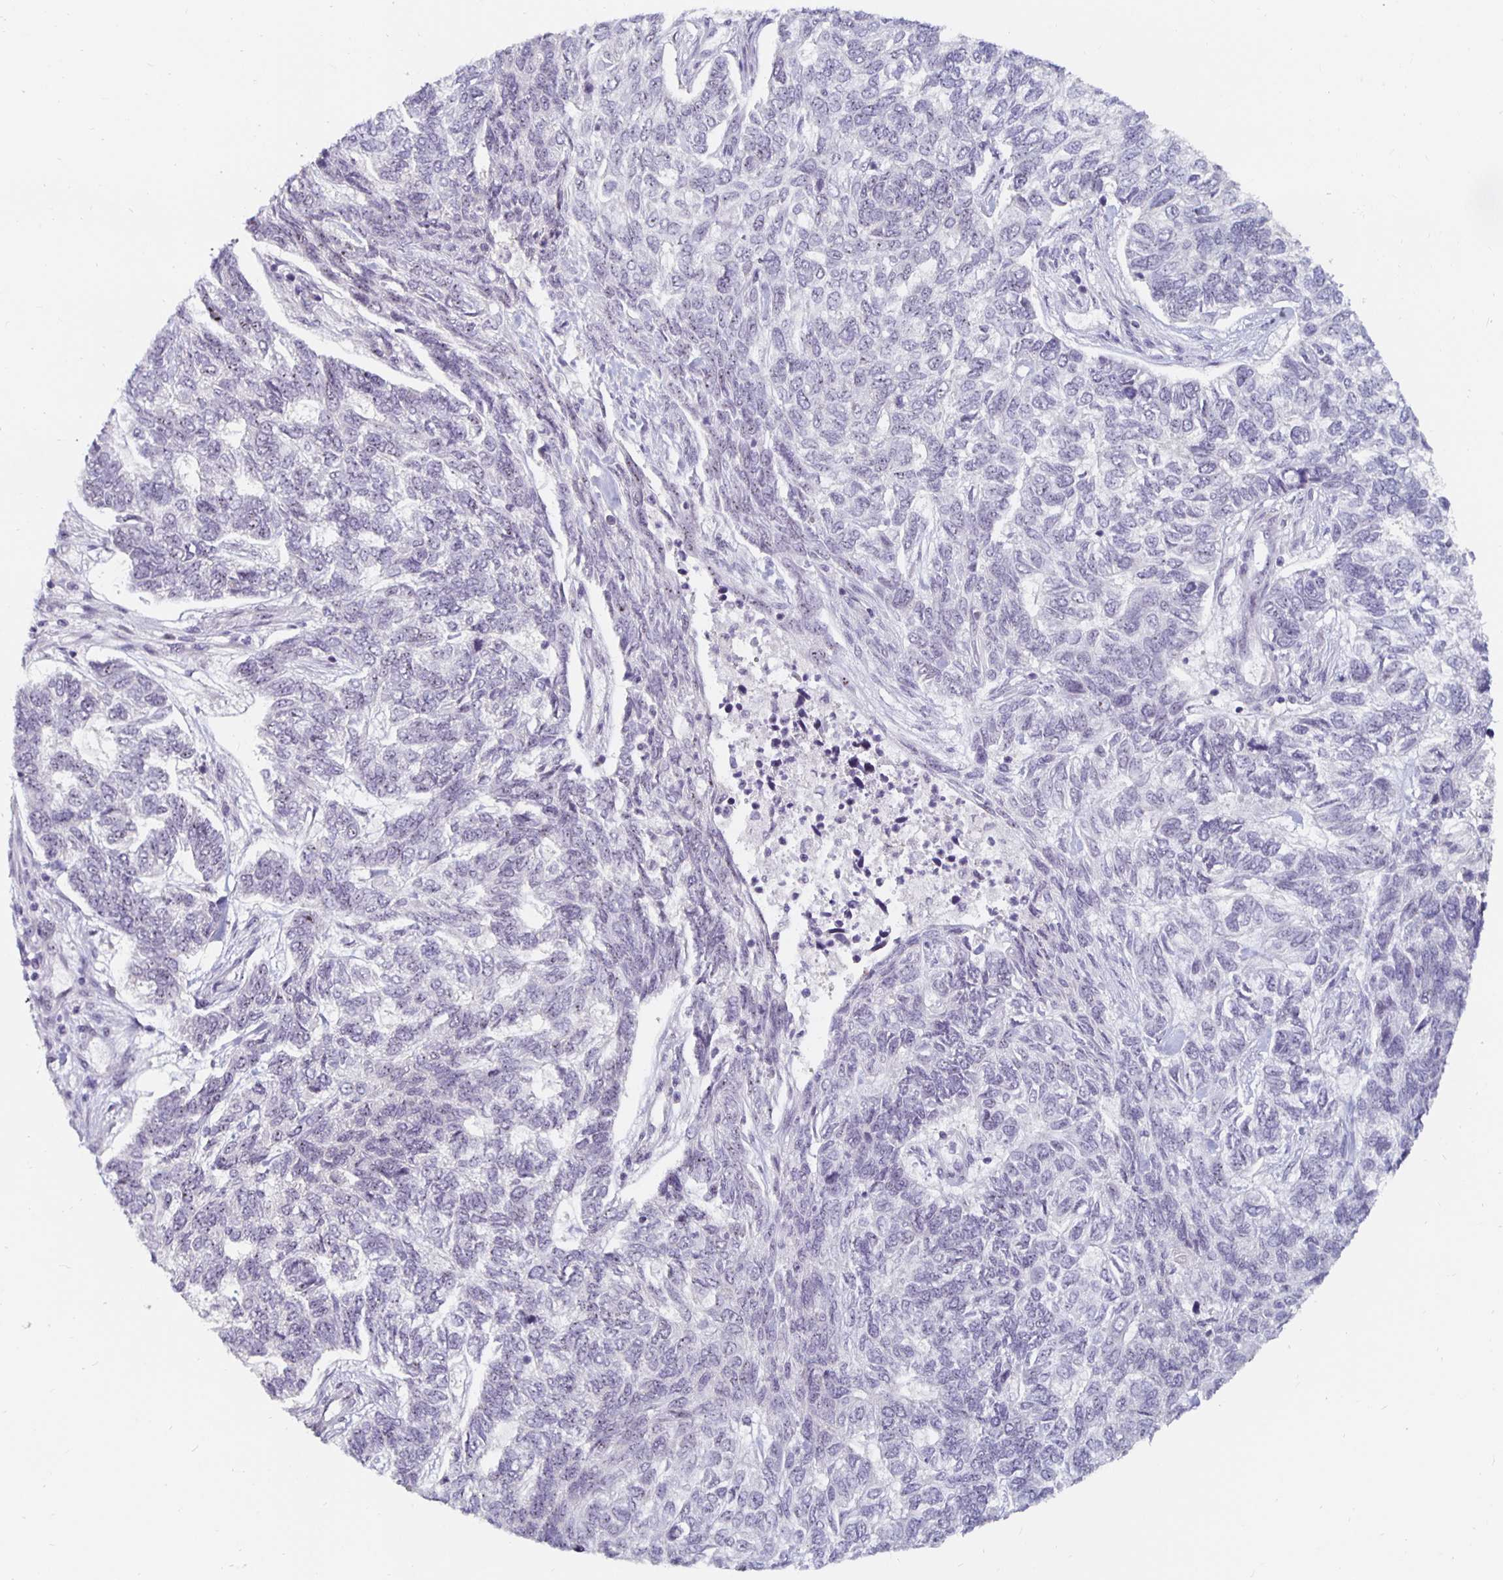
{"staining": {"intensity": "negative", "quantity": "none", "location": "none"}, "tissue": "skin cancer", "cell_type": "Tumor cells", "image_type": "cancer", "snomed": [{"axis": "morphology", "description": "Basal cell carcinoma"}, {"axis": "topography", "description": "Skin"}], "caption": "Immunohistochemical staining of human skin basal cell carcinoma shows no significant staining in tumor cells. The staining is performed using DAB (3,3'-diaminobenzidine) brown chromogen with nuclei counter-stained in using hematoxylin.", "gene": "NUP85", "patient": {"sex": "female", "age": 65}}